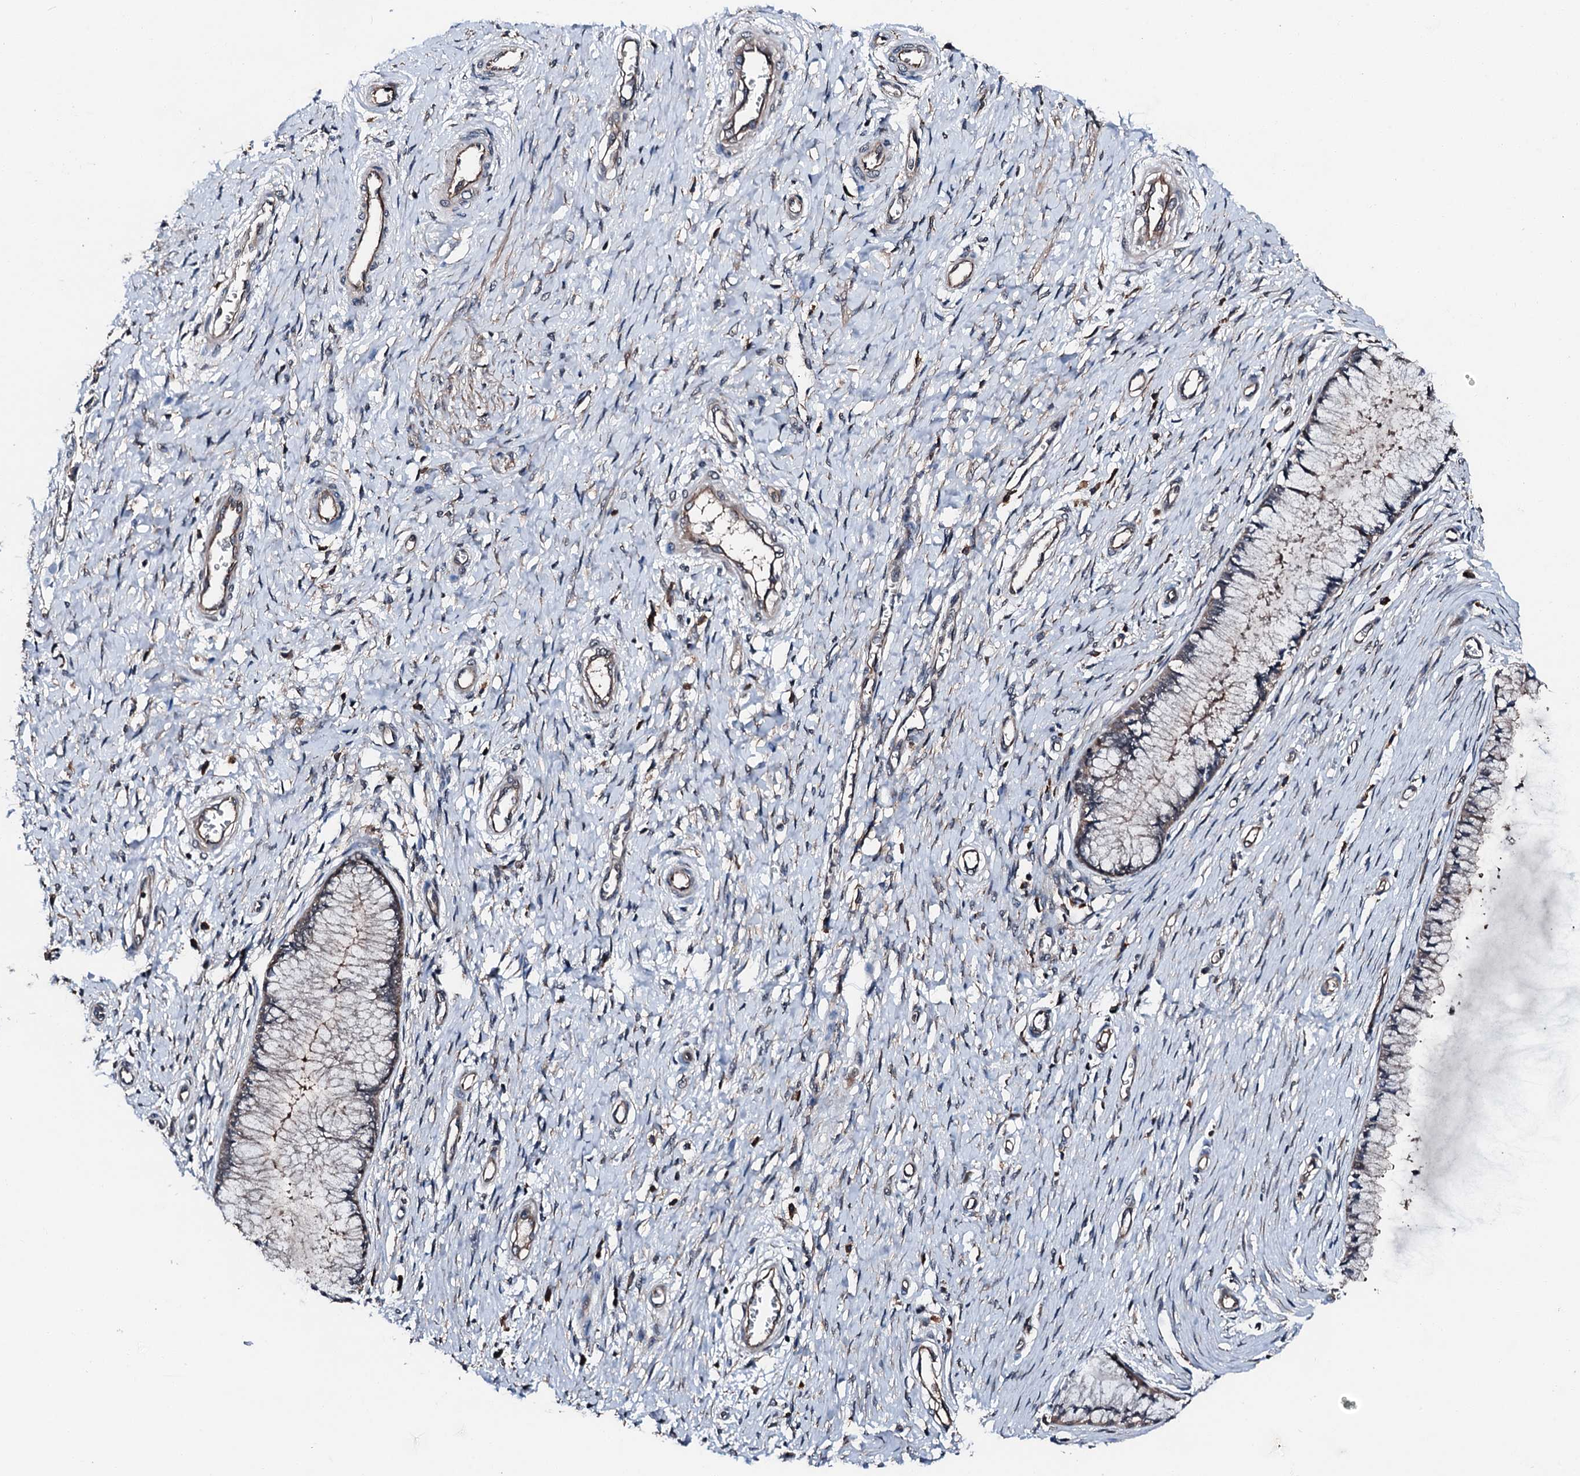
{"staining": {"intensity": "weak", "quantity": "<25%", "location": "cytoplasmic/membranous"}, "tissue": "cervix", "cell_type": "Glandular cells", "image_type": "normal", "snomed": [{"axis": "morphology", "description": "Normal tissue, NOS"}, {"axis": "topography", "description": "Cervix"}], "caption": "Immunohistochemistry photomicrograph of normal human cervix stained for a protein (brown), which demonstrates no expression in glandular cells.", "gene": "FGD4", "patient": {"sex": "female", "age": 55}}